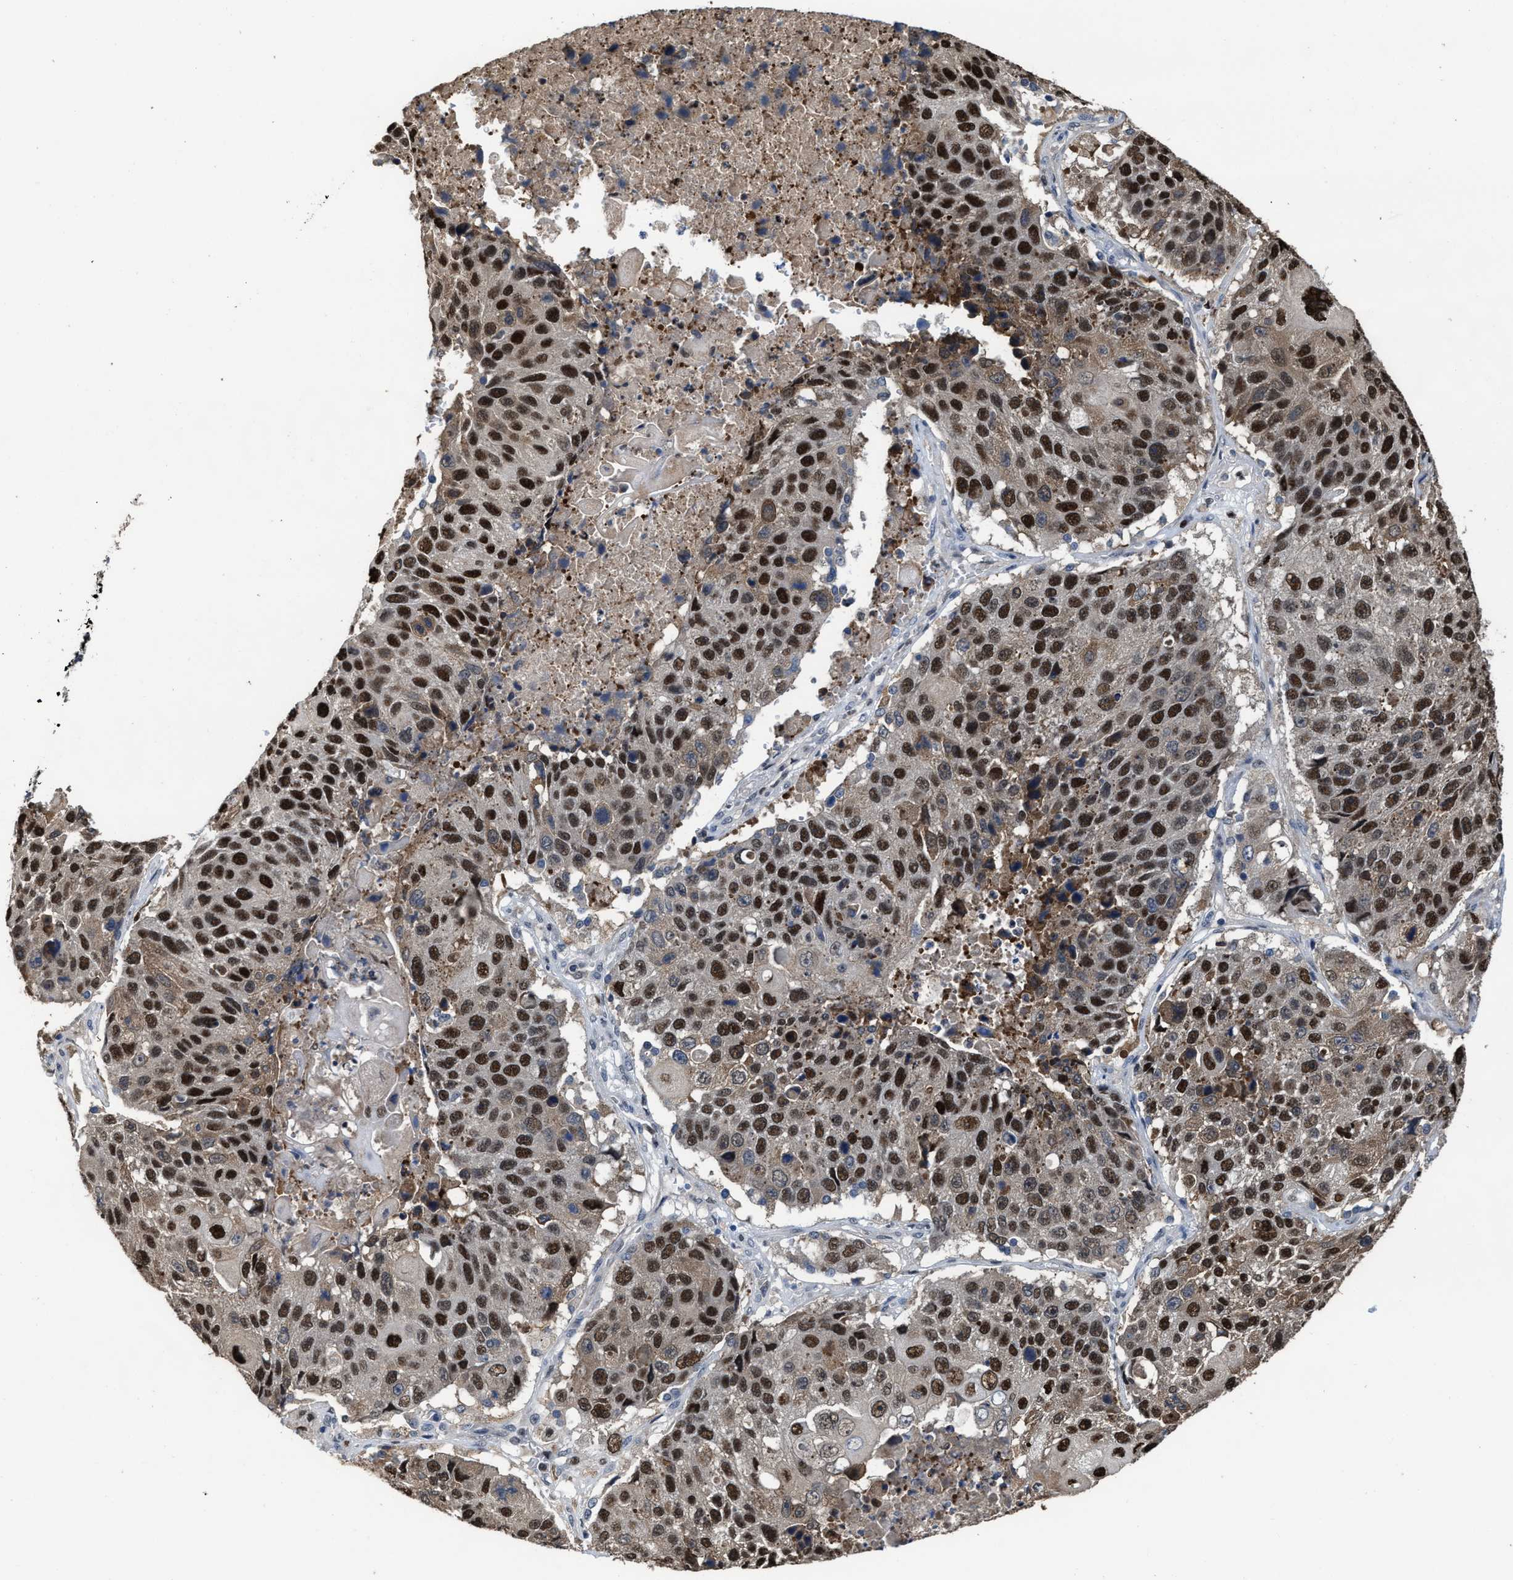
{"staining": {"intensity": "strong", "quantity": ">75%", "location": "nuclear"}, "tissue": "lung cancer", "cell_type": "Tumor cells", "image_type": "cancer", "snomed": [{"axis": "morphology", "description": "Squamous cell carcinoma, NOS"}, {"axis": "topography", "description": "Lung"}], "caption": "About >75% of tumor cells in human lung cancer (squamous cell carcinoma) exhibit strong nuclear protein expression as visualized by brown immunohistochemical staining.", "gene": "ZNF20", "patient": {"sex": "male", "age": 61}}